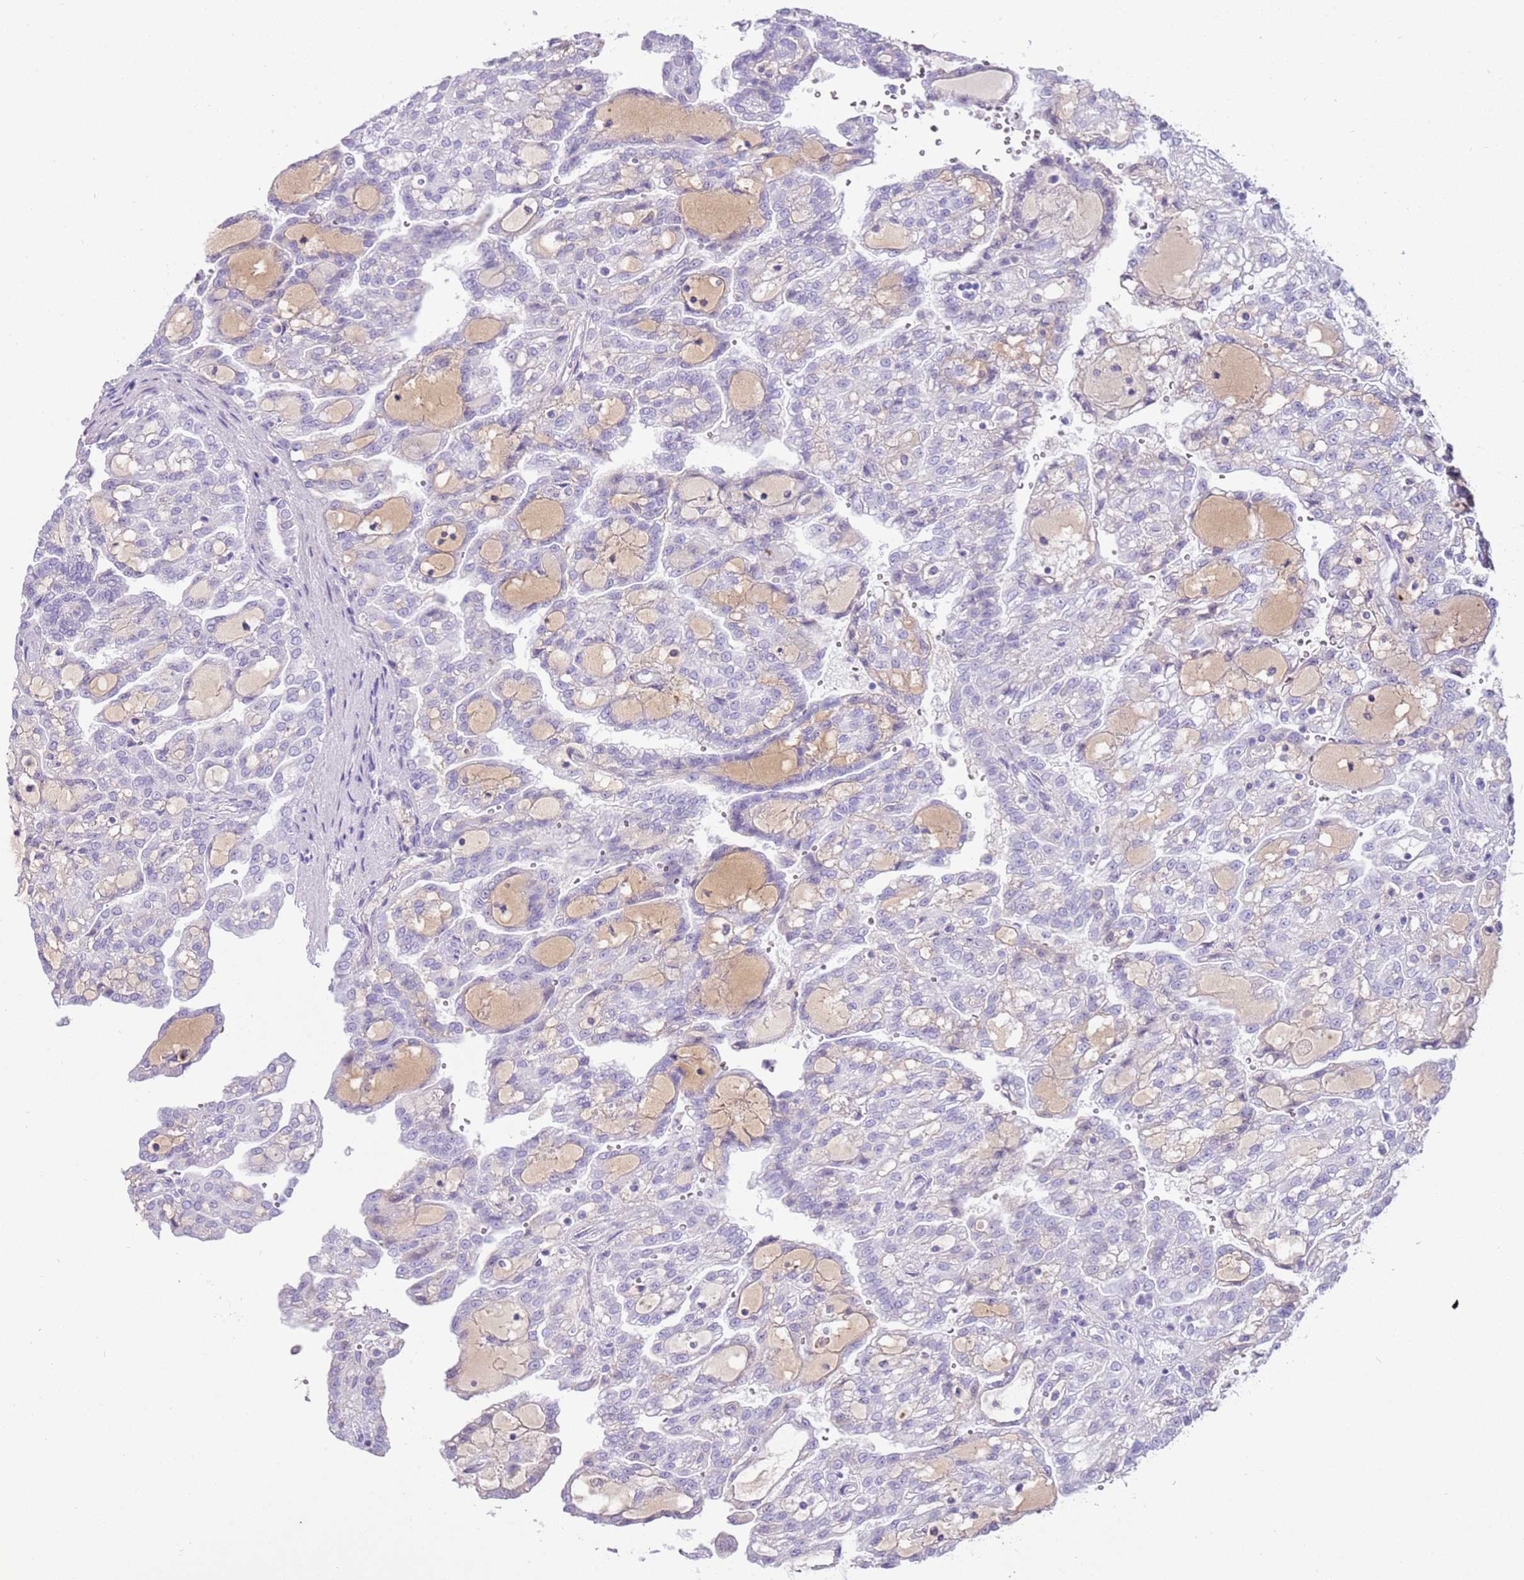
{"staining": {"intensity": "negative", "quantity": "none", "location": "none"}, "tissue": "renal cancer", "cell_type": "Tumor cells", "image_type": "cancer", "snomed": [{"axis": "morphology", "description": "Adenocarcinoma, NOS"}, {"axis": "topography", "description": "Kidney"}], "caption": "Renal cancer was stained to show a protein in brown. There is no significant positivity in tumor cells.", "gene": "IGKV3D-11", "patient": {"sex": "male", "age": 63}}